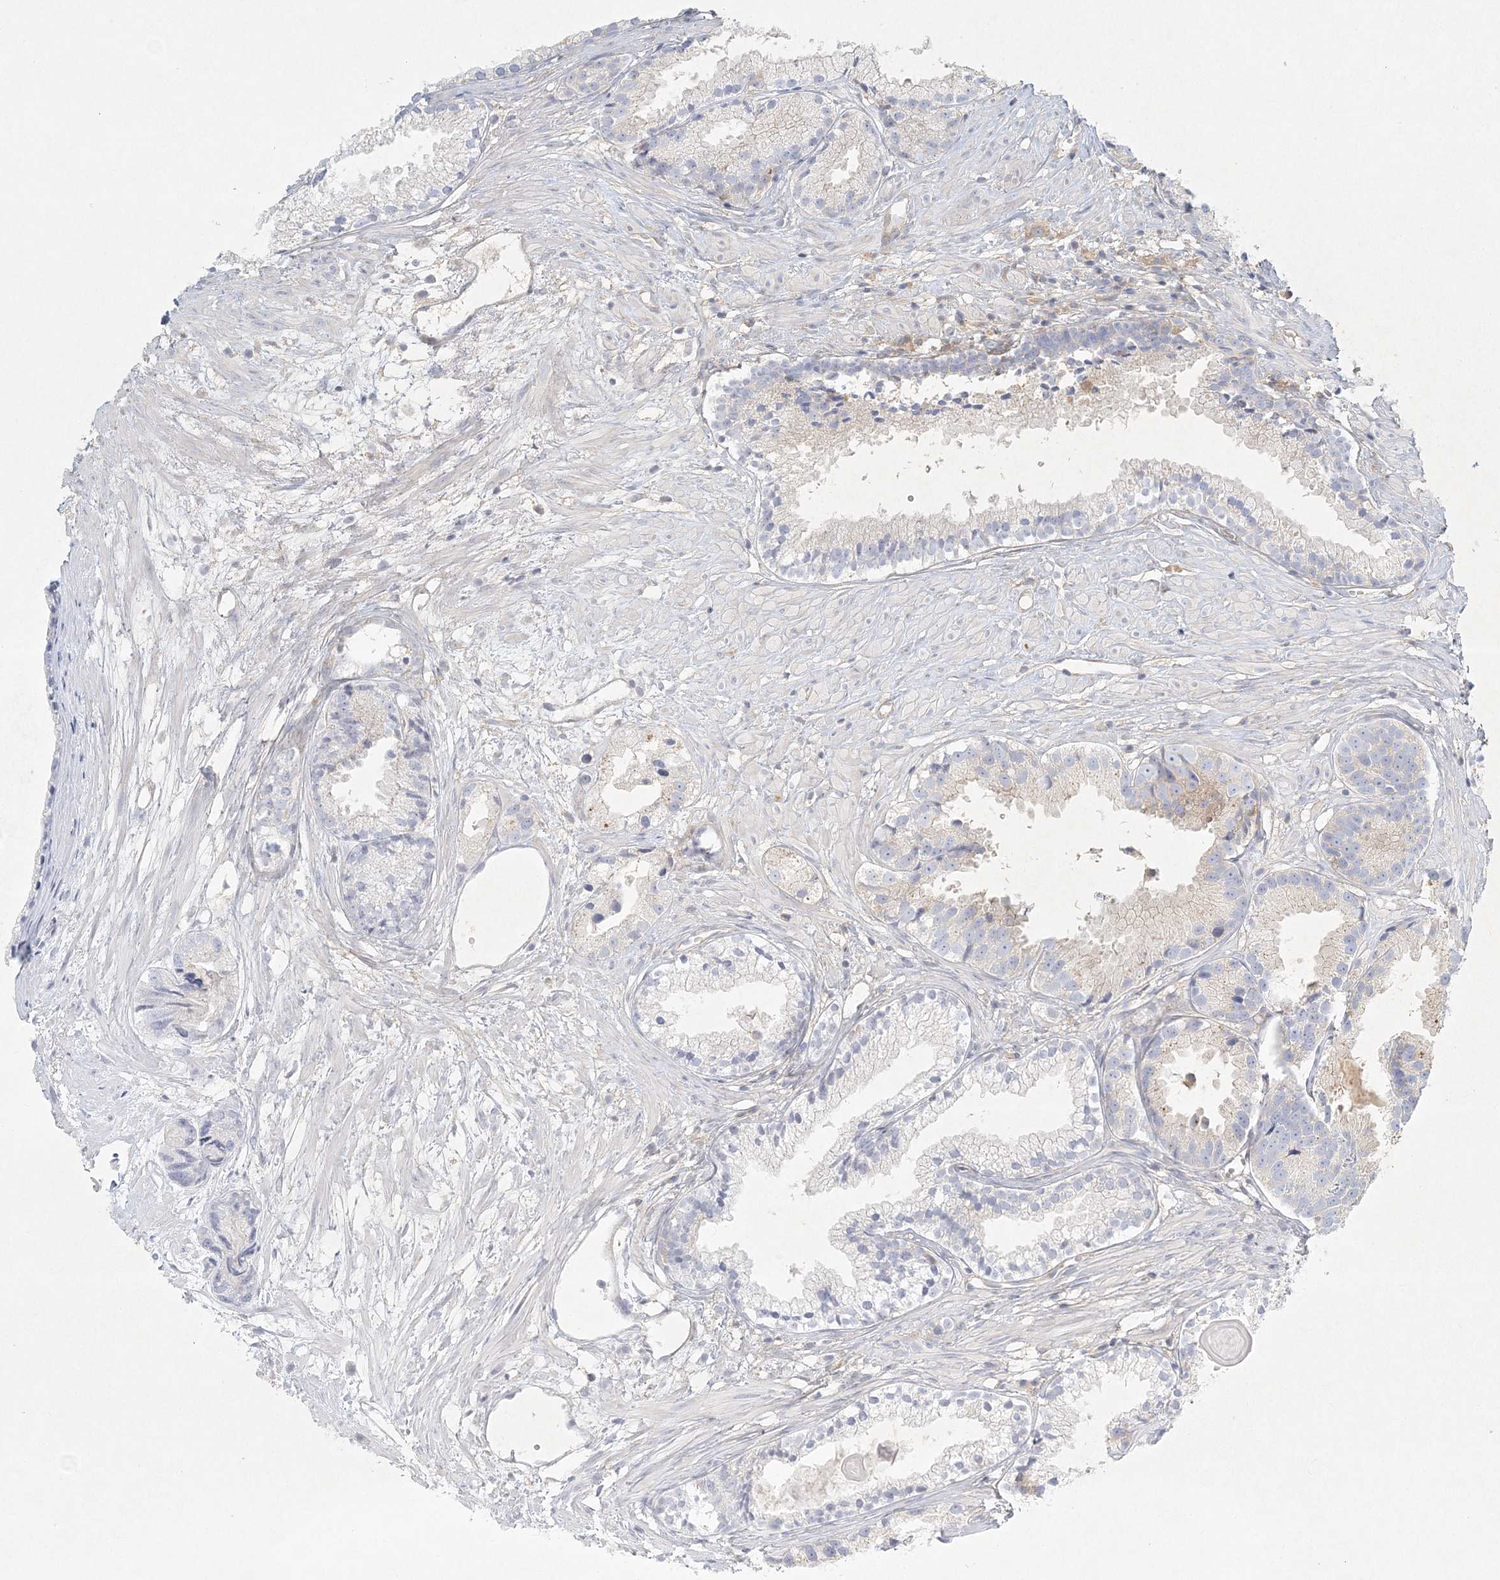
{"staining": {"intensity": "negative", "quantity": "none", "location": "none"}, "tissue": "prostate cancer", "cell_type": "Tumor cells", "image_type": "cancer", "snomed": [{"axis": "morphology", "description": "Adenocarcinoma, Low grade"}, {"axis": "topography", "description": "Prostate"}], "caption": "The photomicrograph shows no staining of tumor cells in prostate cancer (adenocarcinoma (low-grade)).", "gene": "STK11IP", "patient": {"sex": "male", "age": 88}}